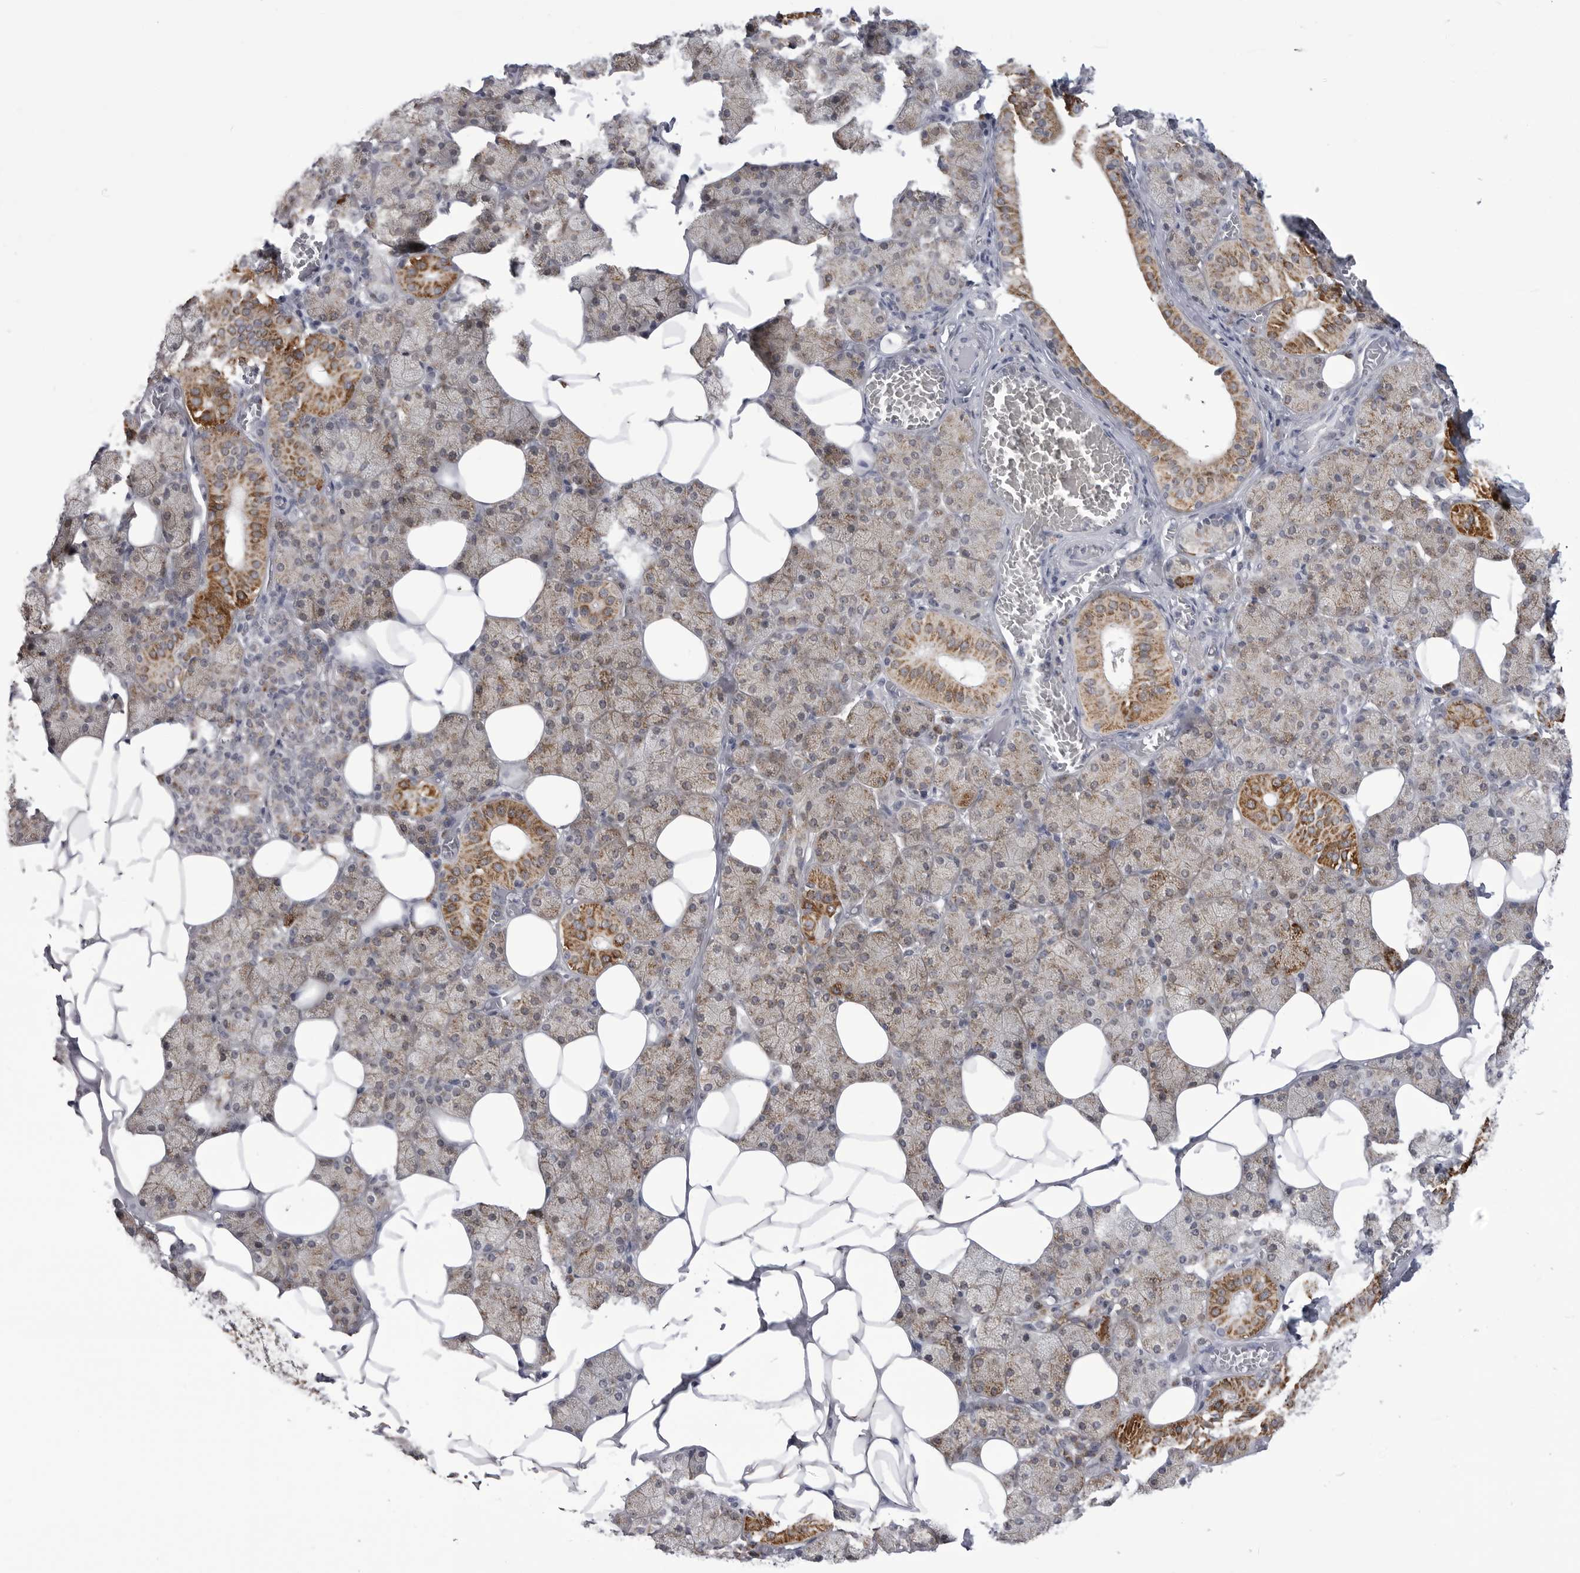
{"staining": {"intensity": "strong", "quantity": "<25%", "location": "cytoplasmic/membranous"}, "tissue": "salivary gland", "cell_type": "Glandular cells", "image_type": "normal", "snomed": [{"axis": "morphology", "description": "Normal tissue, NOS"}, {"axis": "topography", "description": "Salivary gland"}], "caption": "DAB (3,3'-diaminobenzidine) immunohistochemical staining of normal salivary gland demonstrates strong cytoplasmic/membranous protein expression in about <25% of glandular cells. (IHC, brightfield microscopy, high magnification).", "gene": "FH", "patient": {"sex": "female", "age": 33}}